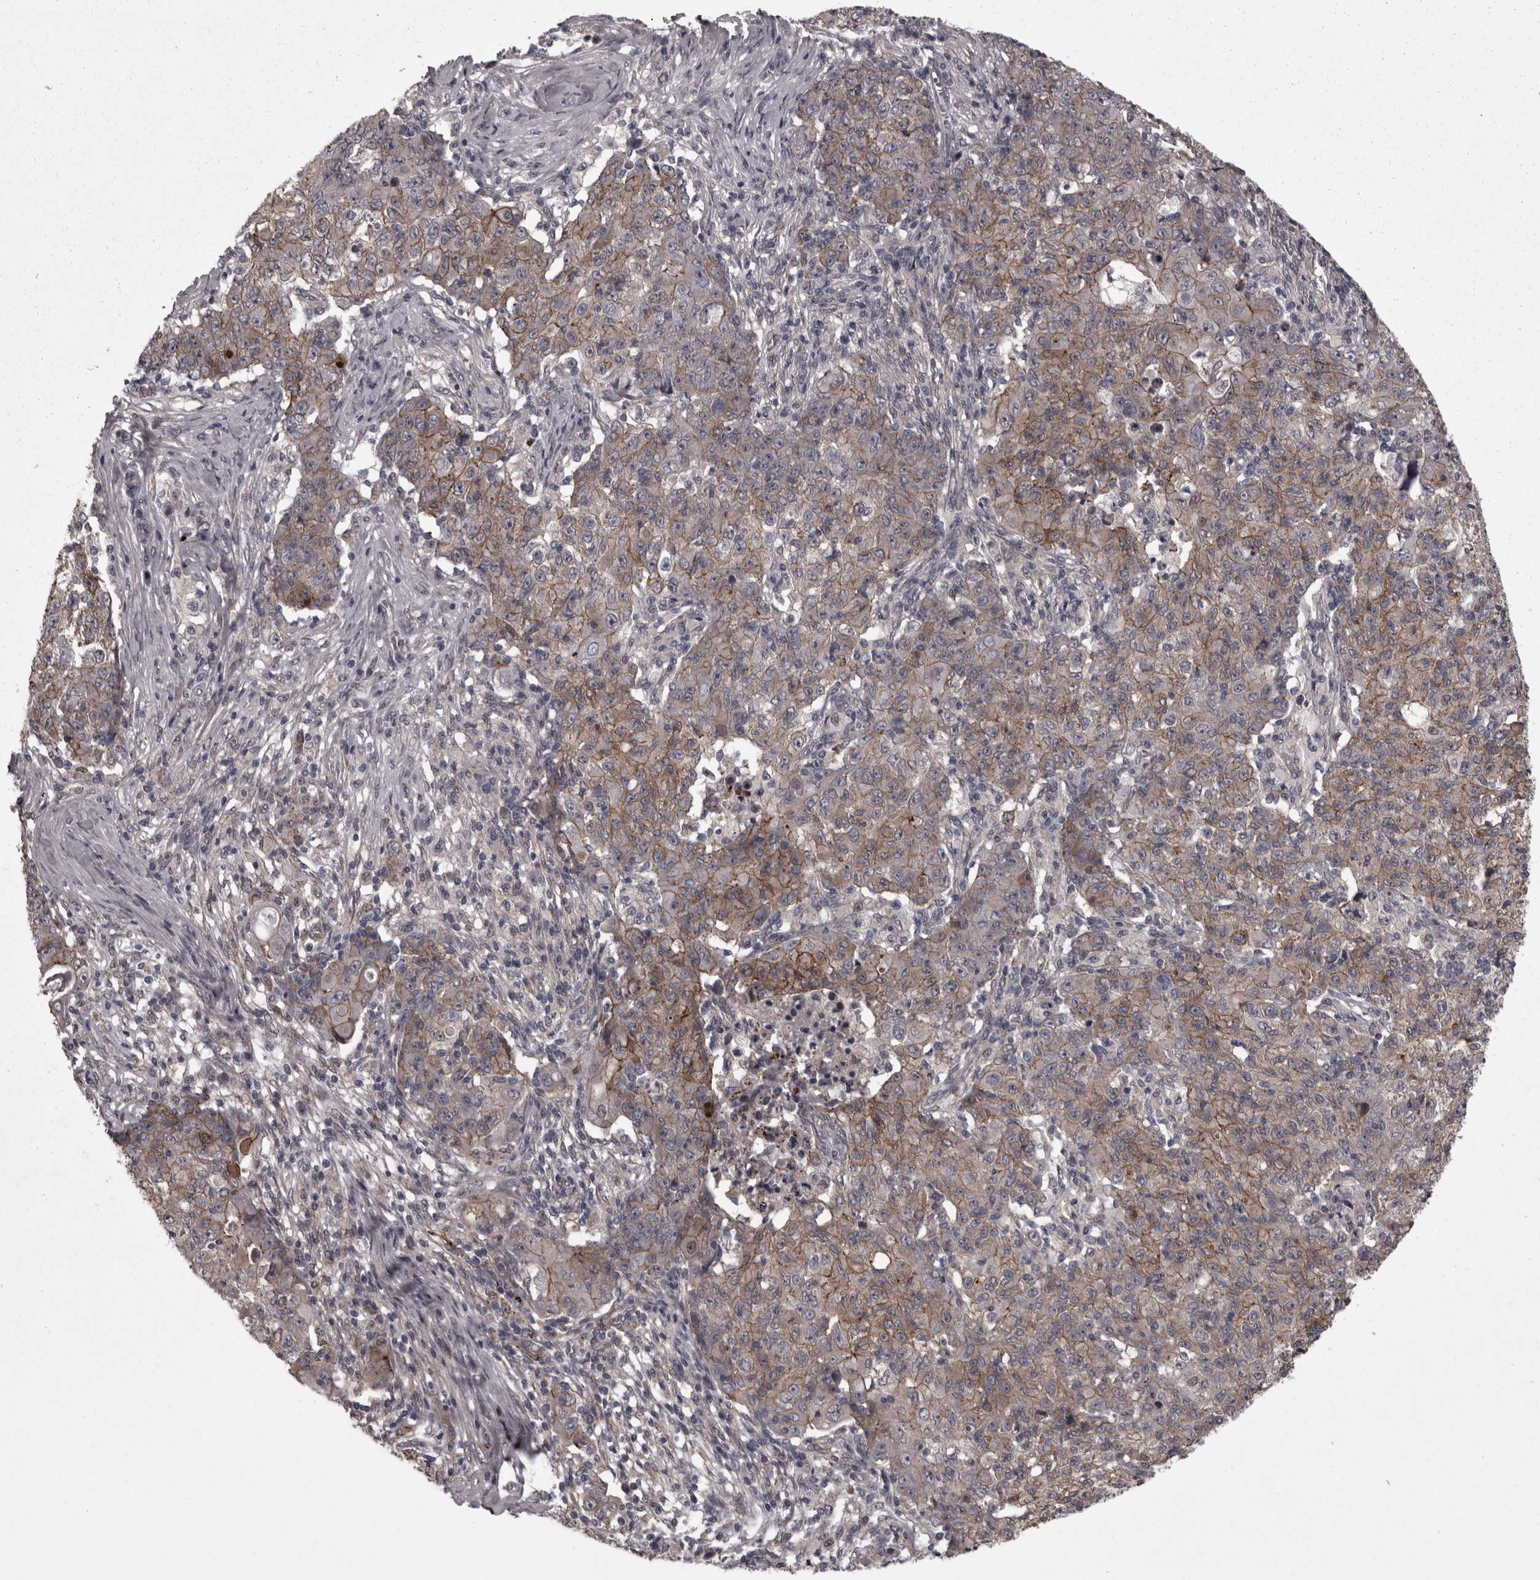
{"staining": {"intensity": "weak", "quantity": ">75%", "location": "cytoplasmic/membranous"}, "tissue": "ovarian cancer", "cell_type": "Tumor cells", "image_type": "cancer", "snomed": [{"axis": "morphology", "description": "Carcinoma, endometroid"}, {"axis": "topography", "description": "Ovary"}], "caption": "Approximately >75% of tumor cells in endometroid carcinoma (ovarian) display weak cytoplasmic/membranous protein staining as visualized by brown immunohistochemical staining.", "gene": "PCDH17", "patient": {"sex": "female", "age": 42}}